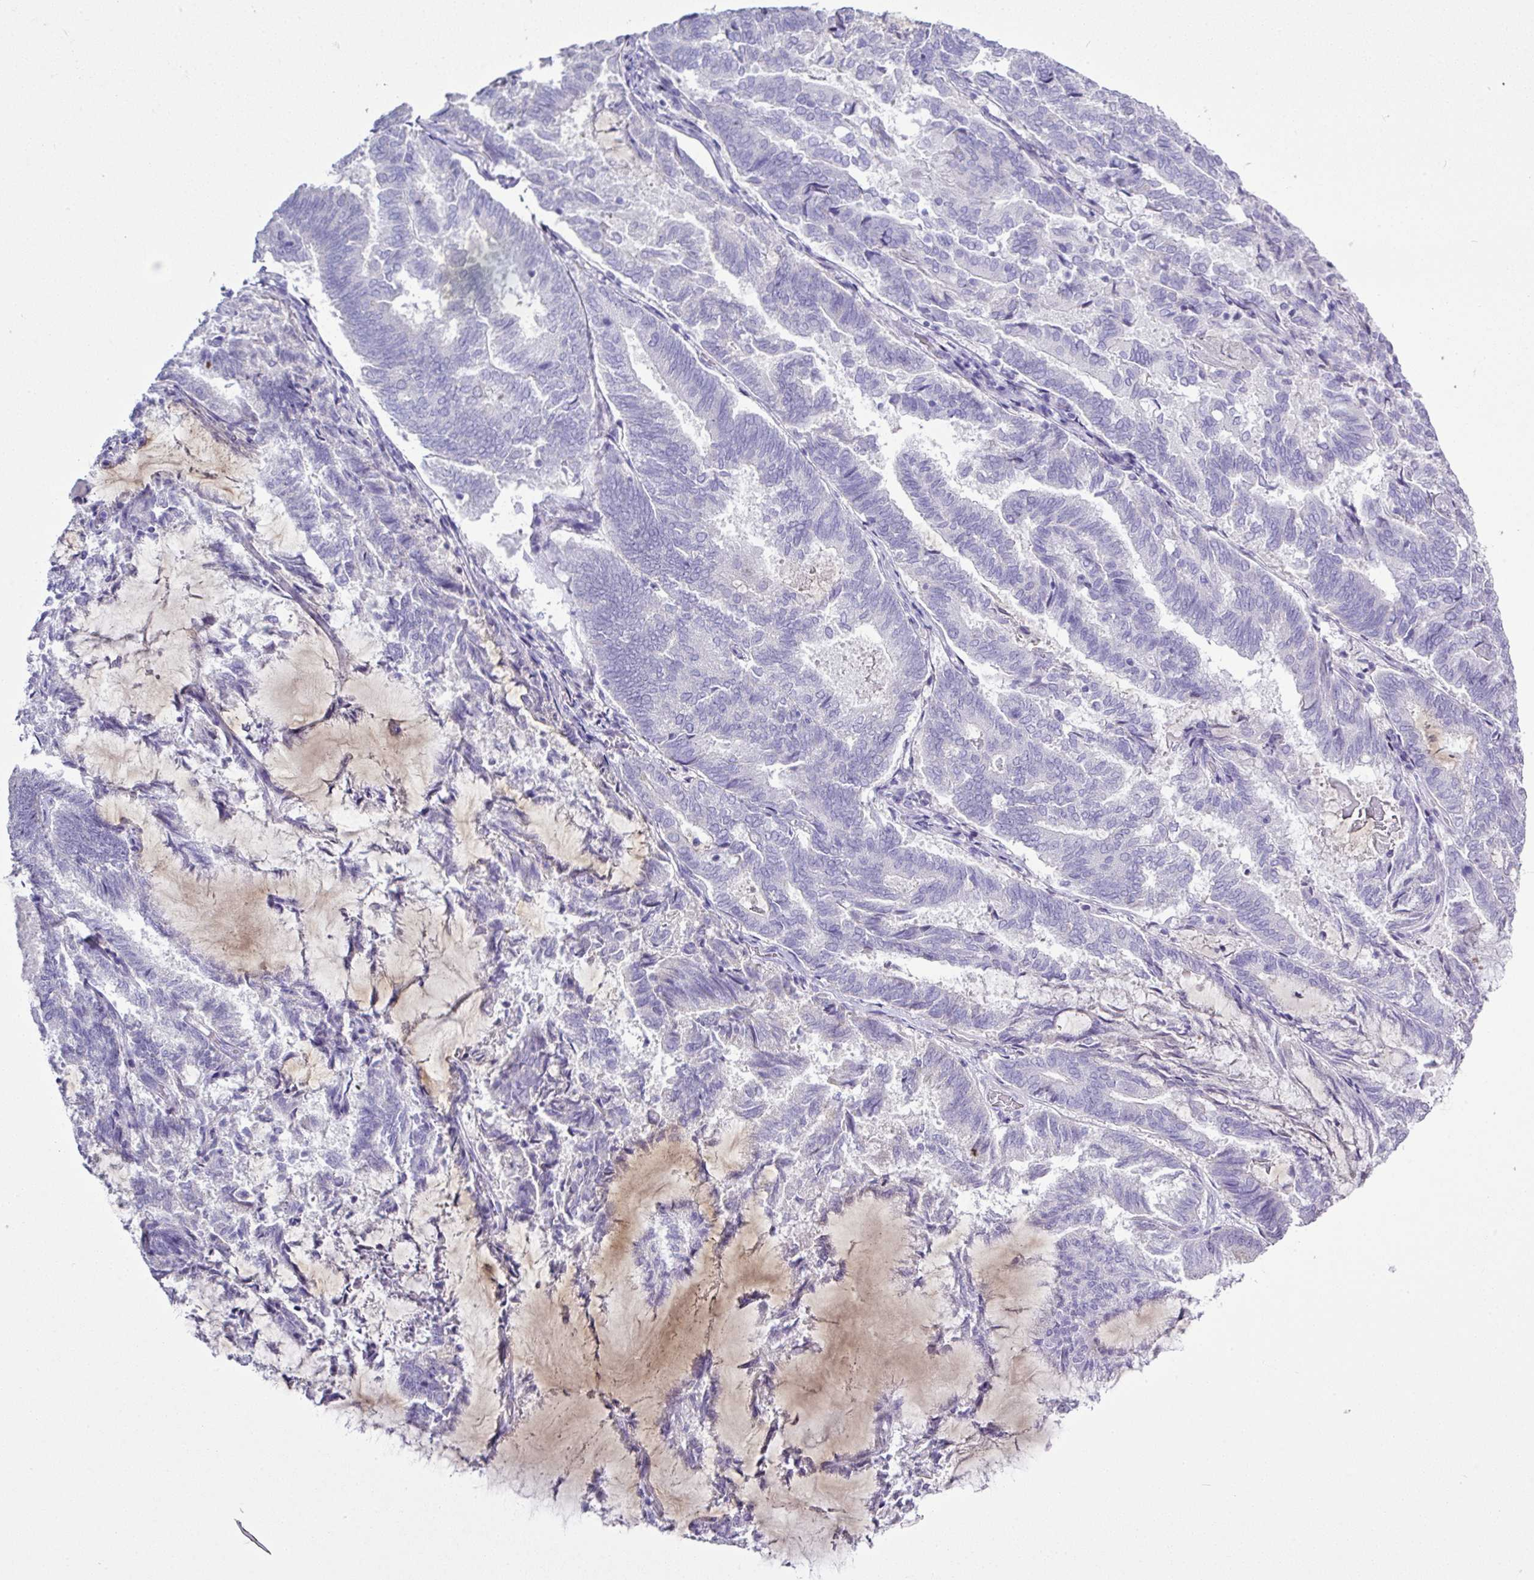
{"staining": {"intensity": "negative", "quantity": "none", "location": "none"}, "tissue": "endometrial cancer", "cell_type": "Tumor cells", "image_type": "cancer", "snomed": [{"axis": "morphology", "description": "Adenocarcinoma, NOS"}, {"axis": "topography", "description": "Endometrium"}], "caption": "Human endometrial adenocarcinoma stained for a protein using immunohistochemistry (IHC) reveals no staining in tumor cells.", "gene": "BCL11A", "patient": {"sex": "female", "age": 80}}